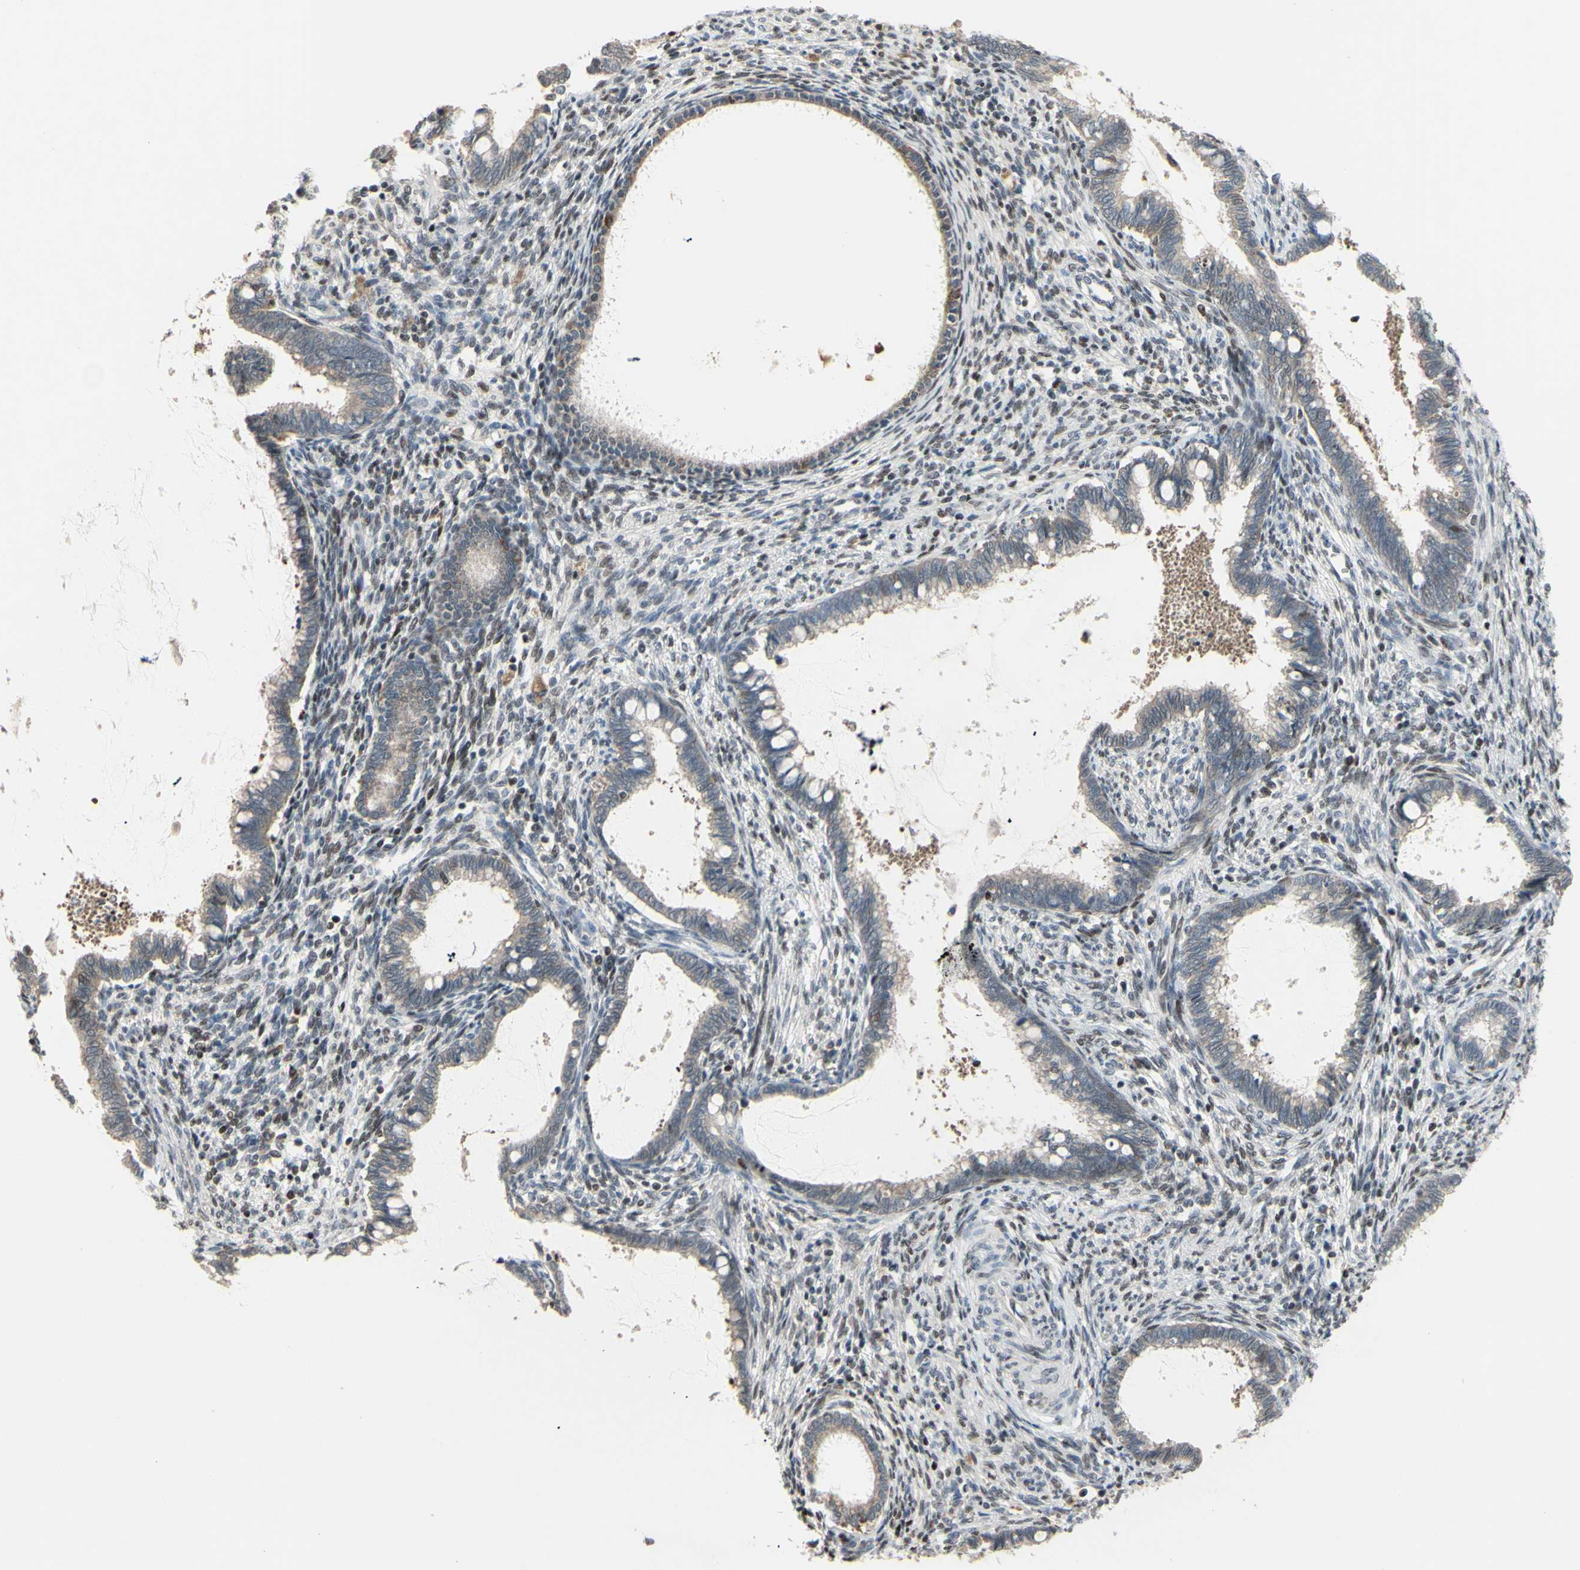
{"staining": {"intensity": "negative", "quantity": "none", "location": "none"}, "tissue": "cervical cancer", "cell_type": "Tumor cells", "image_type": "cancer", "snomed": [{"axis": "morphology", "description": "Adenocarcinoma, NOS"}, {"axis": "topography", "description": "Cervix"}], "caption": "Immunohistochemistry histopathology image of cervical cancer (adenocarcinoma) stained for a protein (brown), which displays no expression in tumor cells.", "gene": "SP4", "patient": {"sex": "female", "age": 44}}